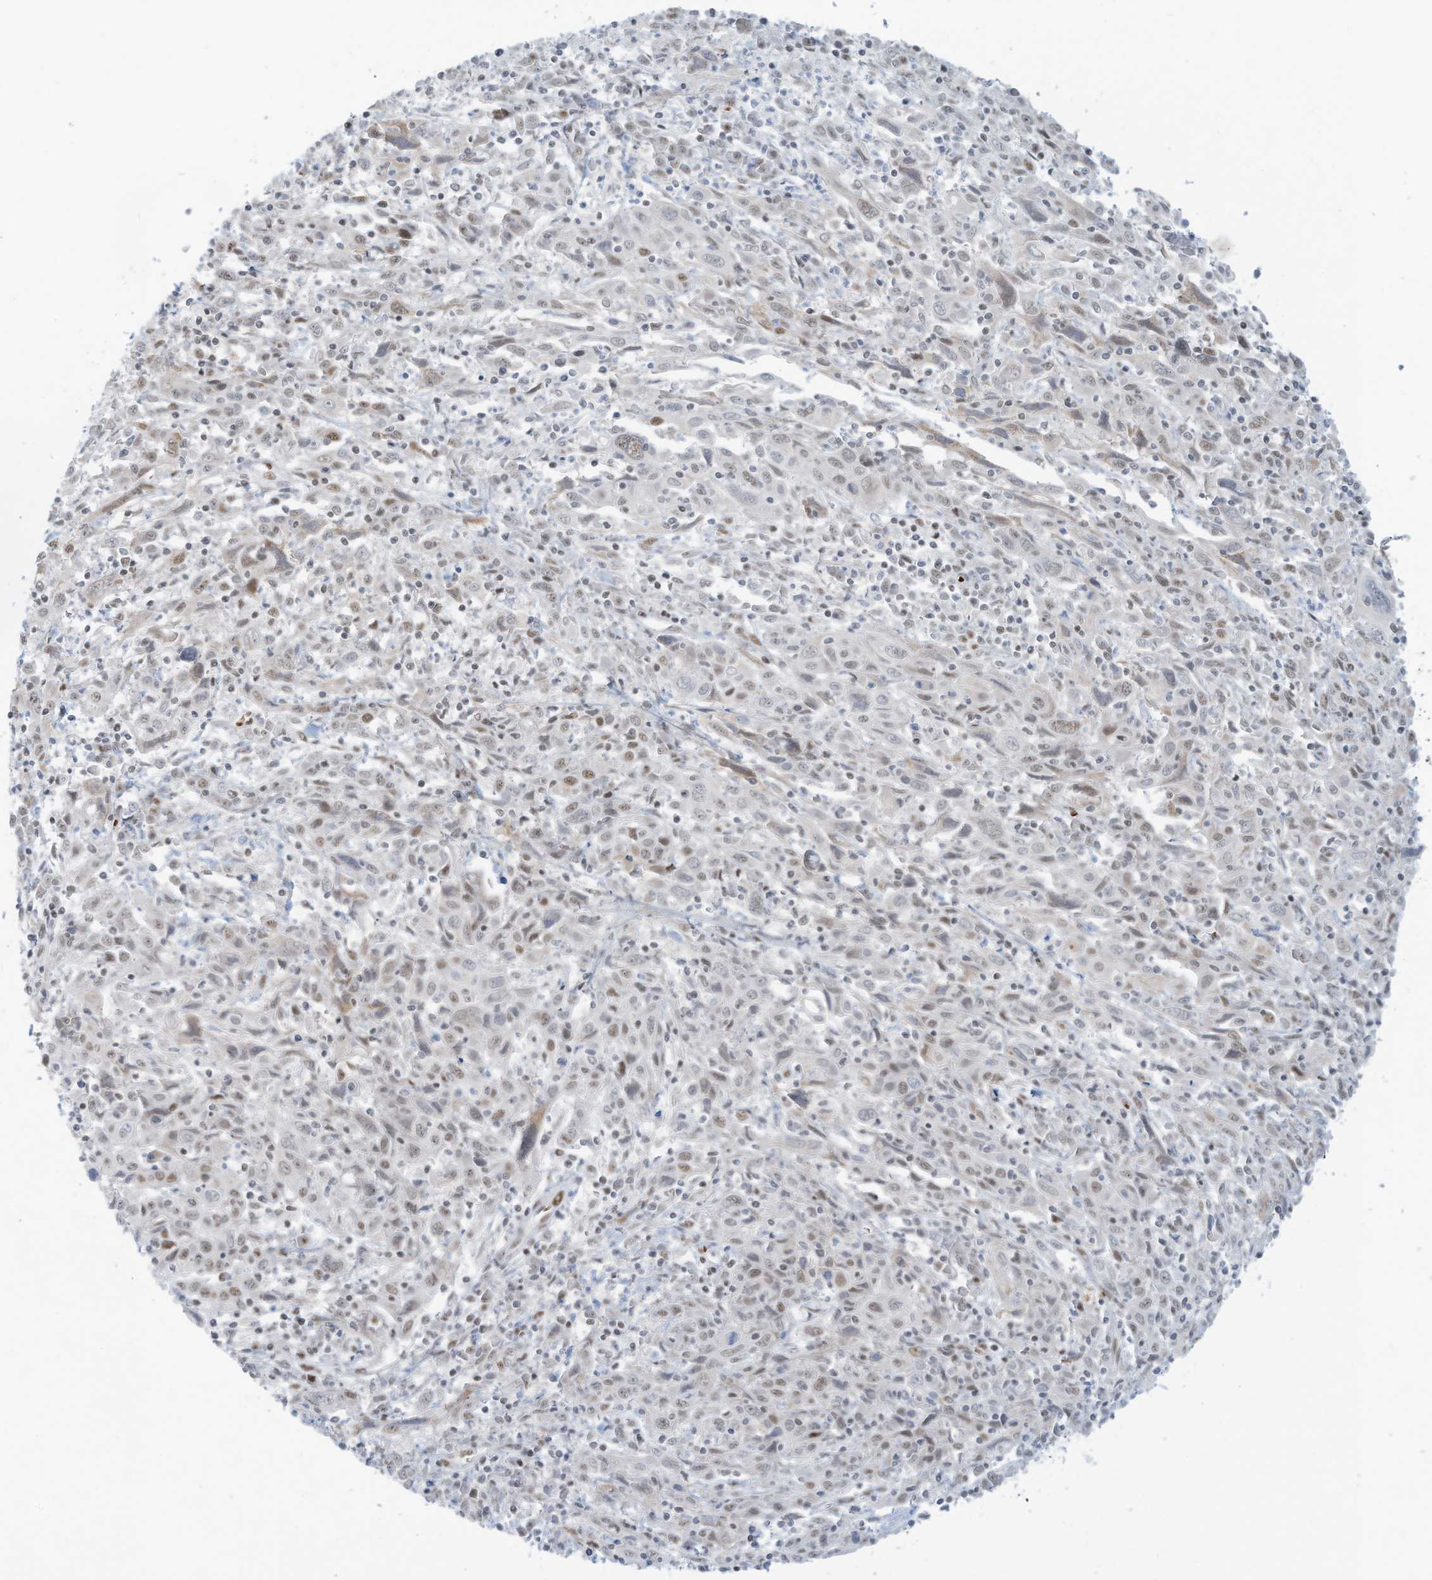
{"staining": {"intensity": "moderate", "quantity": "25%-75%", "location": "nuclear"}, "tissue": "cervical cancer", "cell_type": "Tumor cells", "image_type": "cancer", "snomed": [{"axis": "morphology", "description": "Squamous cell carcinoma, NOS"}, {"axis": "topography", "description": "Cervix"}], "caption": "Protein expression analysis of squamous cell carcinoma (cervical) reveals moderate nuclear staining in approximately 25%-75% of tumor cells.", "gene": "ECT2L", "patient": {"sex": "female", "age": 46}}